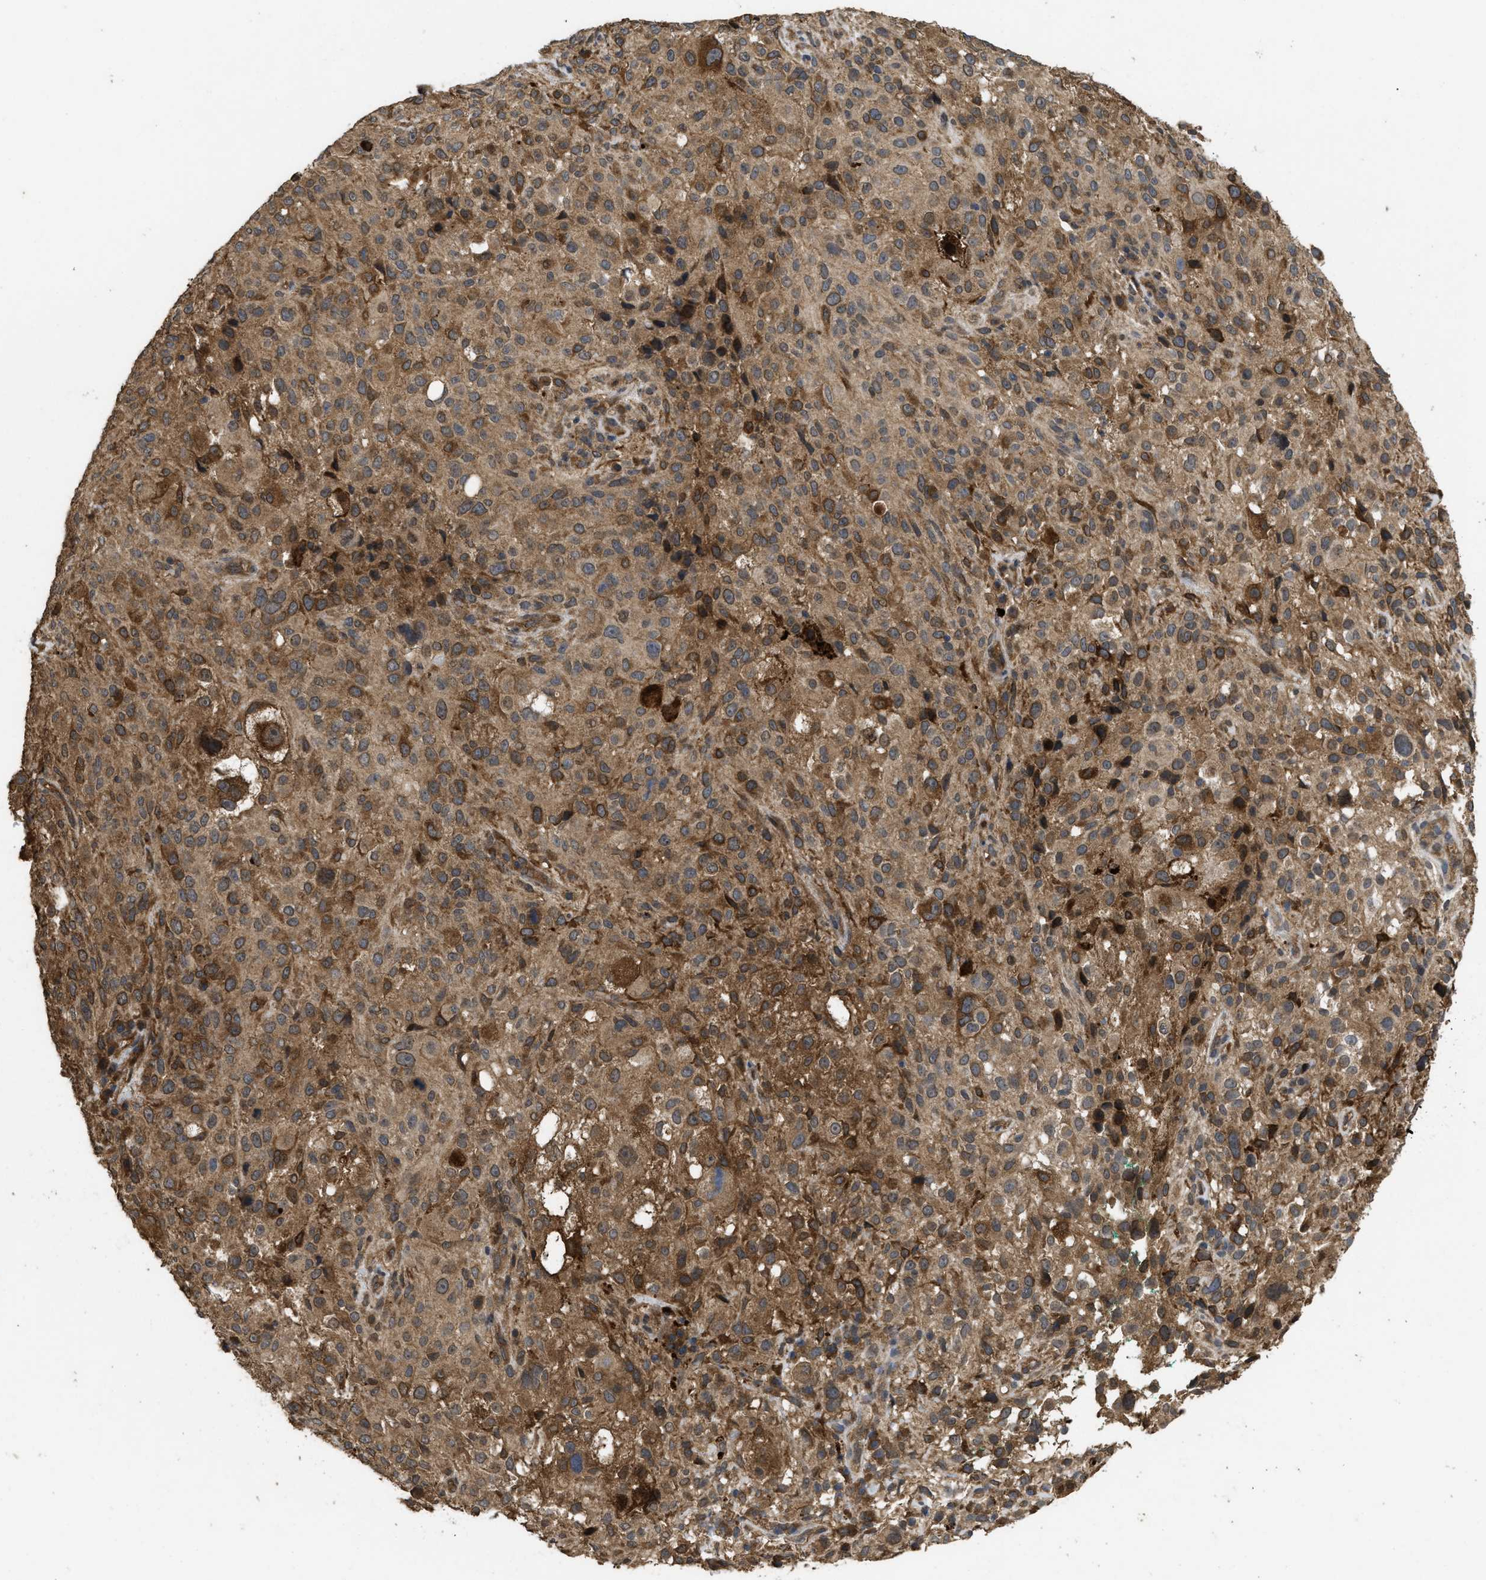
{"staining": {"intensity": "strong", "quantity": ">75%", "location": "cytoplasmic/membranous"}, "tissue": "melanoma", "cell_type": "Tumor cells", "image_type": "cancer", "snomed": [{"axis": "morphology", "description": "Necrosis, NOS"}, {"axis": "morphology", "description": "Malignant melanoma, NOS"}, {"axis": "topography", "description": "Skin"}], "caption": "DAB immunohistochemical staining of human malignant melanoma demonstrates strong cytoplasmic/membranous protein positivity in about >75% of tumor cells.", "gene": "FZD6", "patient": {"sex": "female", "age": 87}}